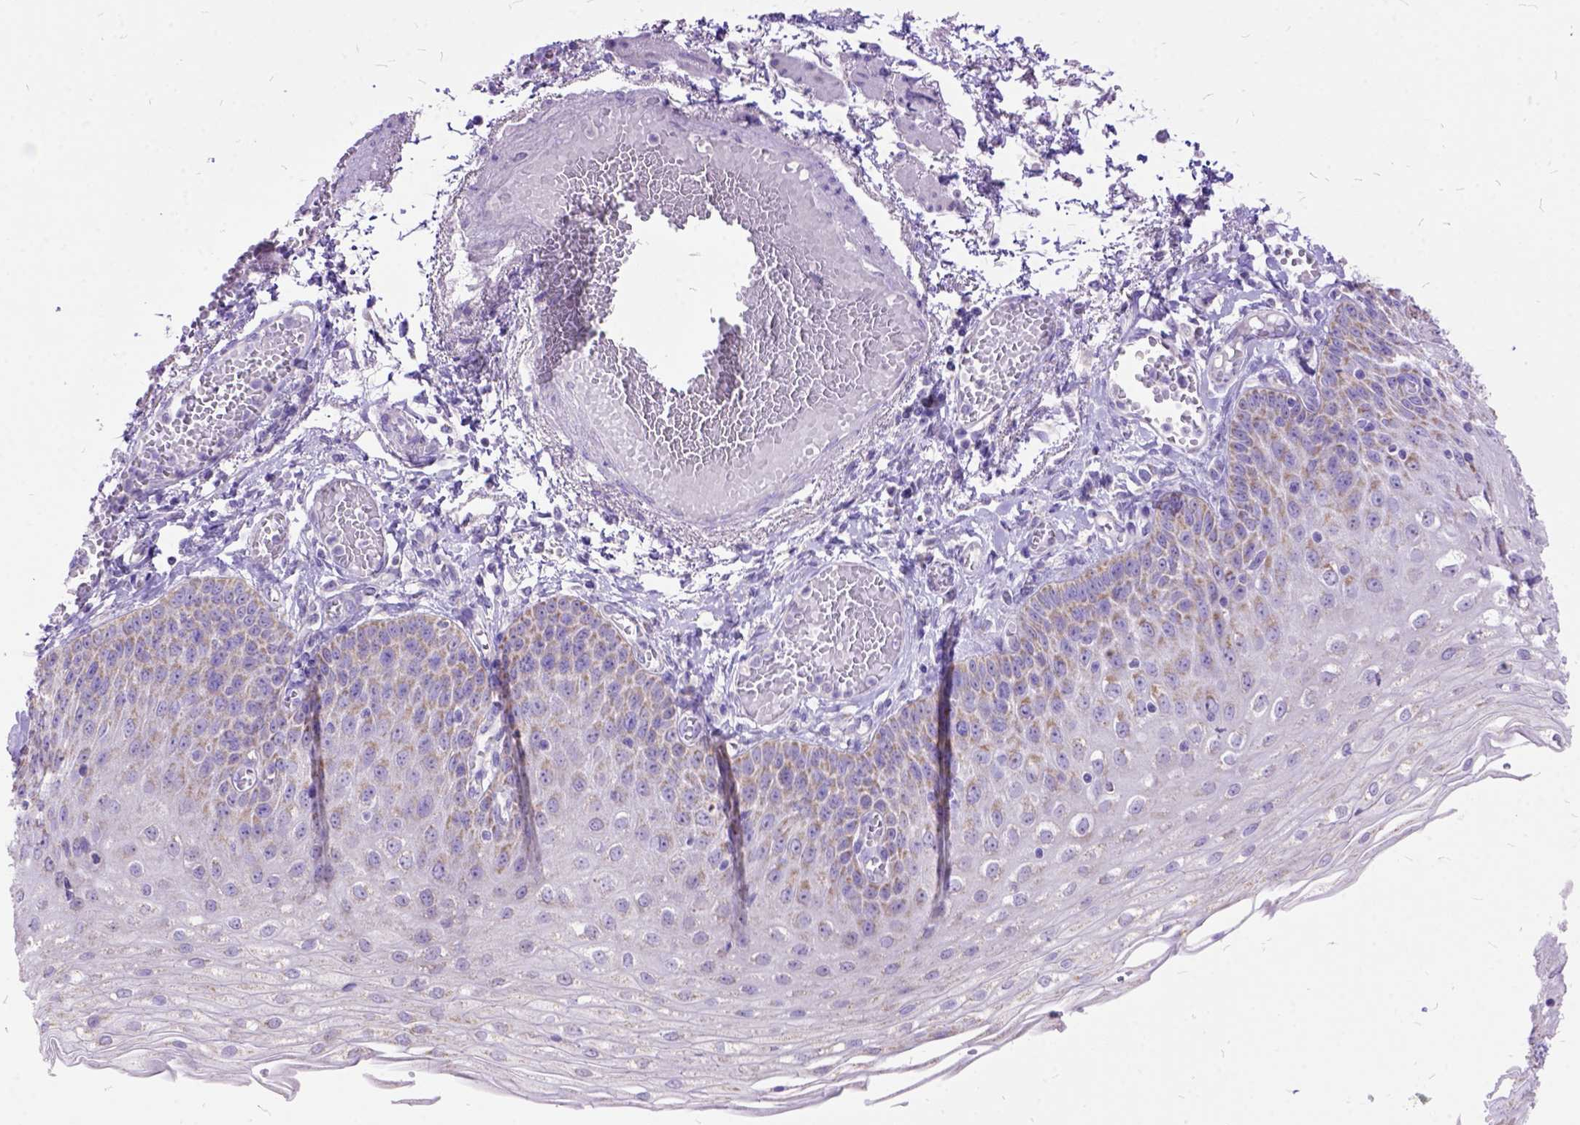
{"staining": {"intensity": "moderate", "quantity": "<25%", "location": "cytoplasmic/membranous"}, "tissue": "esophagus", "cell_type": "Squamous epithelial cells", "image_type": "normal", "snomed": [{"axis": "morphology", "description": "Normal tissue, NOS"}, {"axis": "morphology", "description": "Adenocarcinoma, NOS"}, {"axis": "topography", "description": "Esophagus"}], "caption": "This is a histology image of immunohistochemistry staining of normal esophagus, which shows moderate expression in the cytoplasmic/membranous of squamous epithelial cells.", "gene": "CTAG2", "patient": {"sex": "male", "age": 81}}